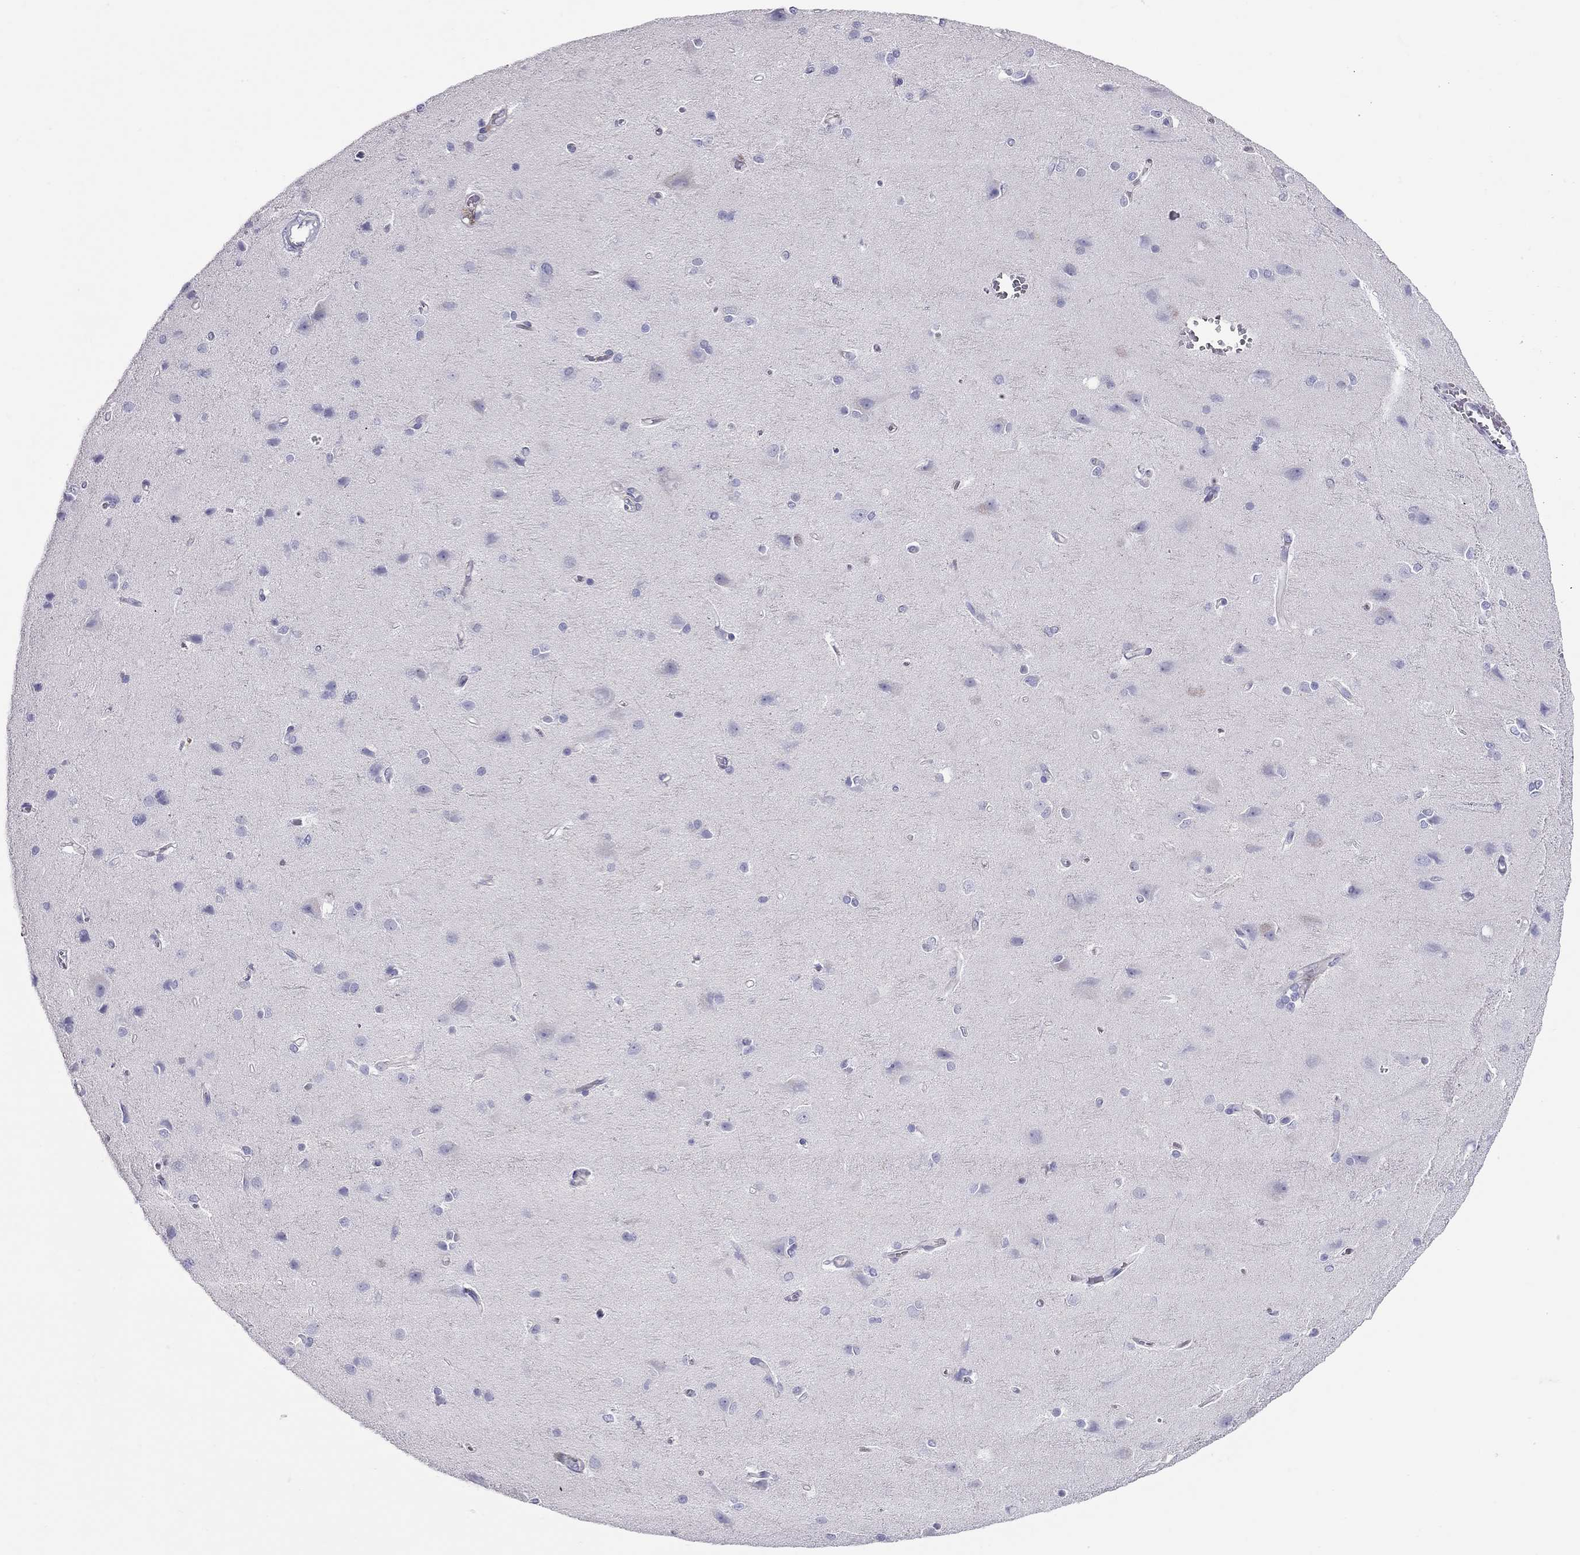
{"staining": {"intensity": "negative", "quantity": "none", "location": "none"}, "tissue": "cerebral cortex", "cell_type": "Endothelial cells", "image_type": "normal", "snomed": [{"axis": "morphology", "description": "Normal tissue, NOS"}, {"axis": "topography", "description": "Cerebral cortex"}], "caption": "Protein analysis of unremarkable cerebral cortex shows no significant staining in endothelial cells. Nuclei are stained in blue.", "gene": "ALOX15B", "patient": {"sex": "male", "age": 37}}